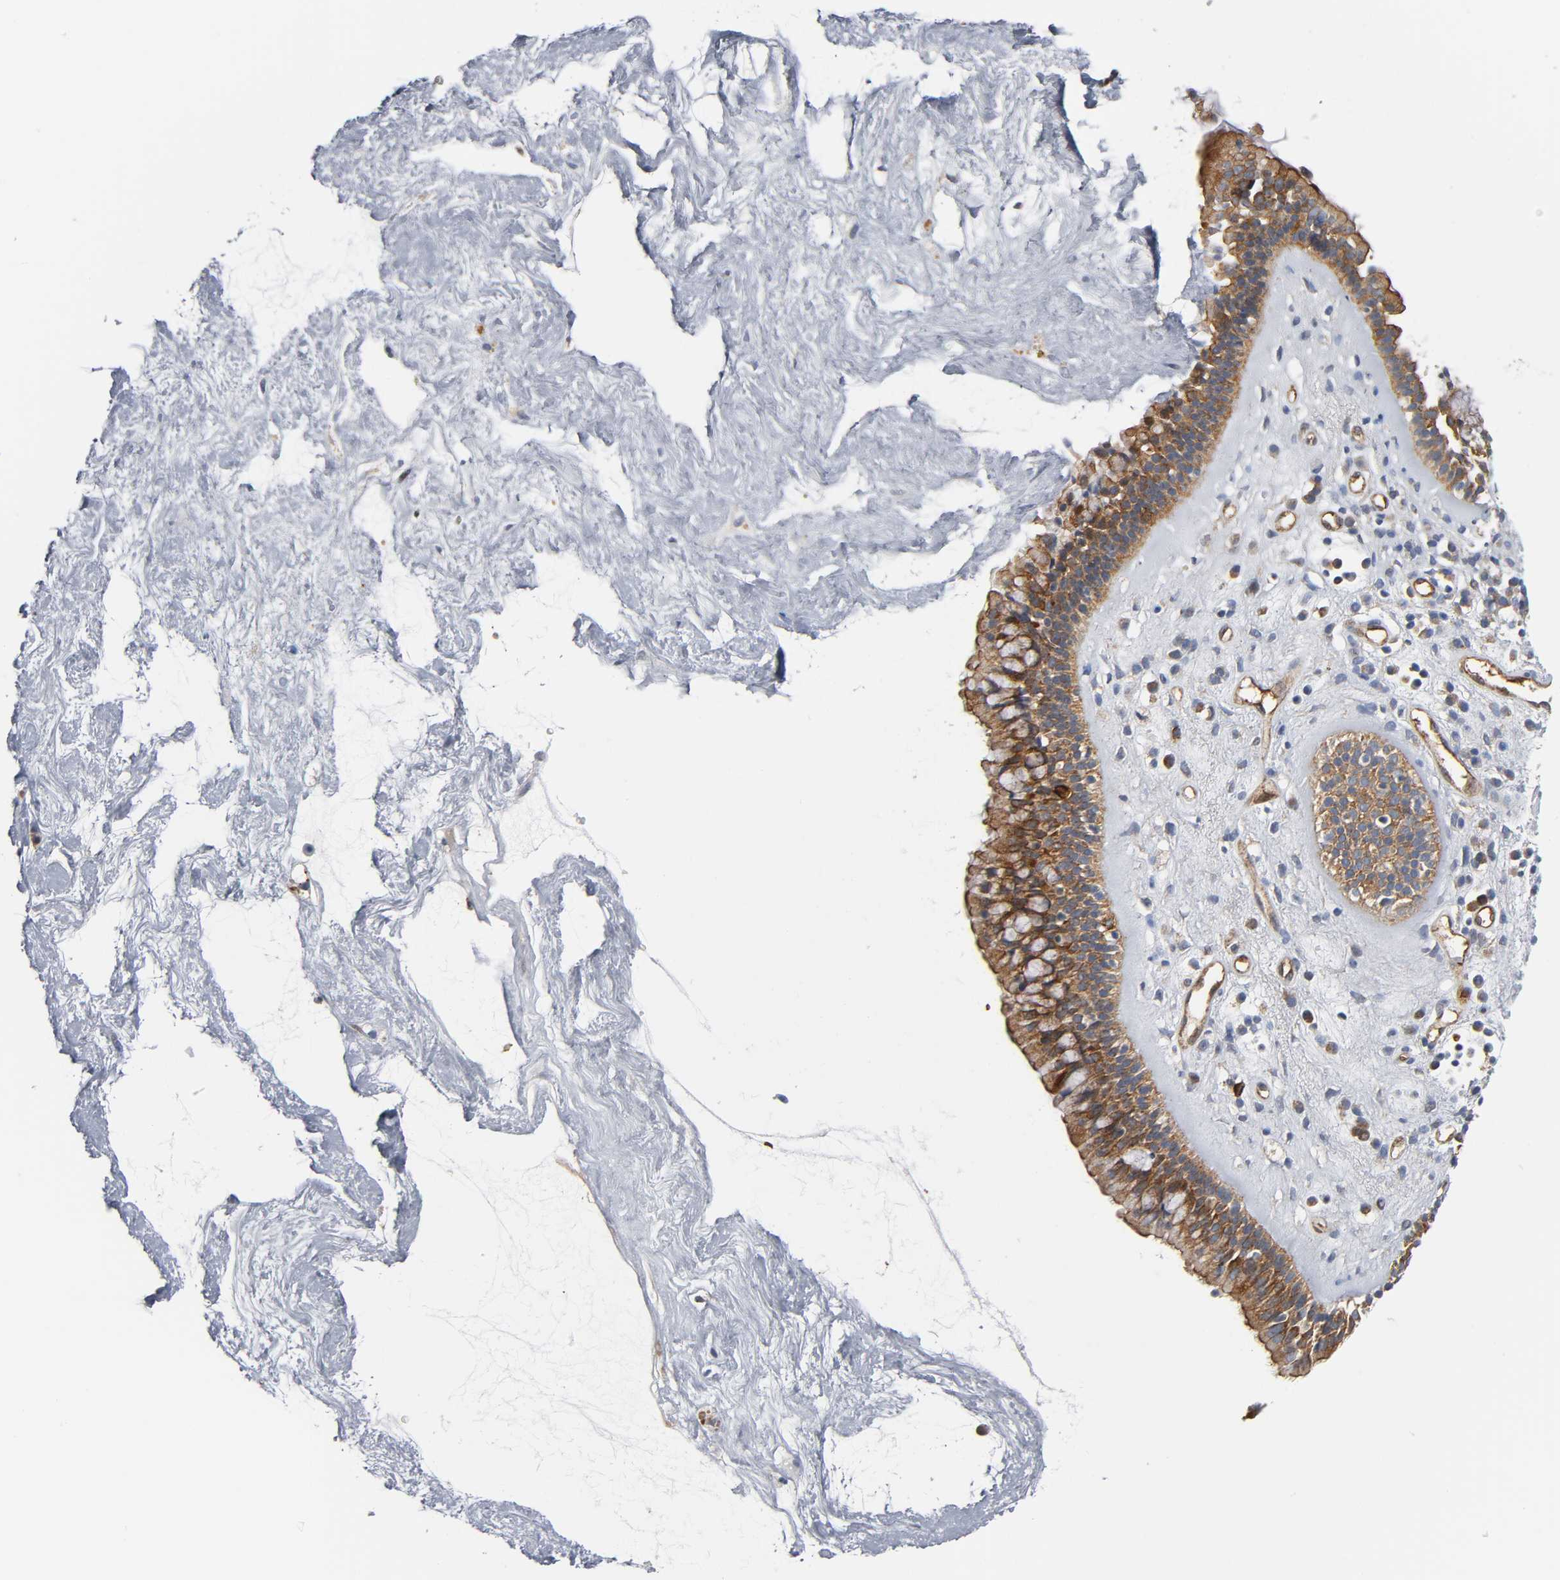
{"staining": {"intensity": "strong", "quantity": ">75%", "location": "cytoplasmic/membranous"}, "tissue": "nasopharynx", "cell_type": "Respiratory epithelial cells", "image_type": "normal", "snomed": [{"axis": "morphology", "description": "Normal tissue, NOS"}, {"axis": "morphology", "description": "Inflammation, NOS"}, {"axis": "topography", "description": "Nasopharynx"}], "caption": "Immunohistochemistry (IHC) photomicrograph of normal nasopharynx stained for a protein (brown), which reveals high levels of strong cytoplasmic/membranous positivity in about >75% of respiratory epithelial cells.", "gene": "CD2AP", "patient": {"sex": "male", "age": 48}}